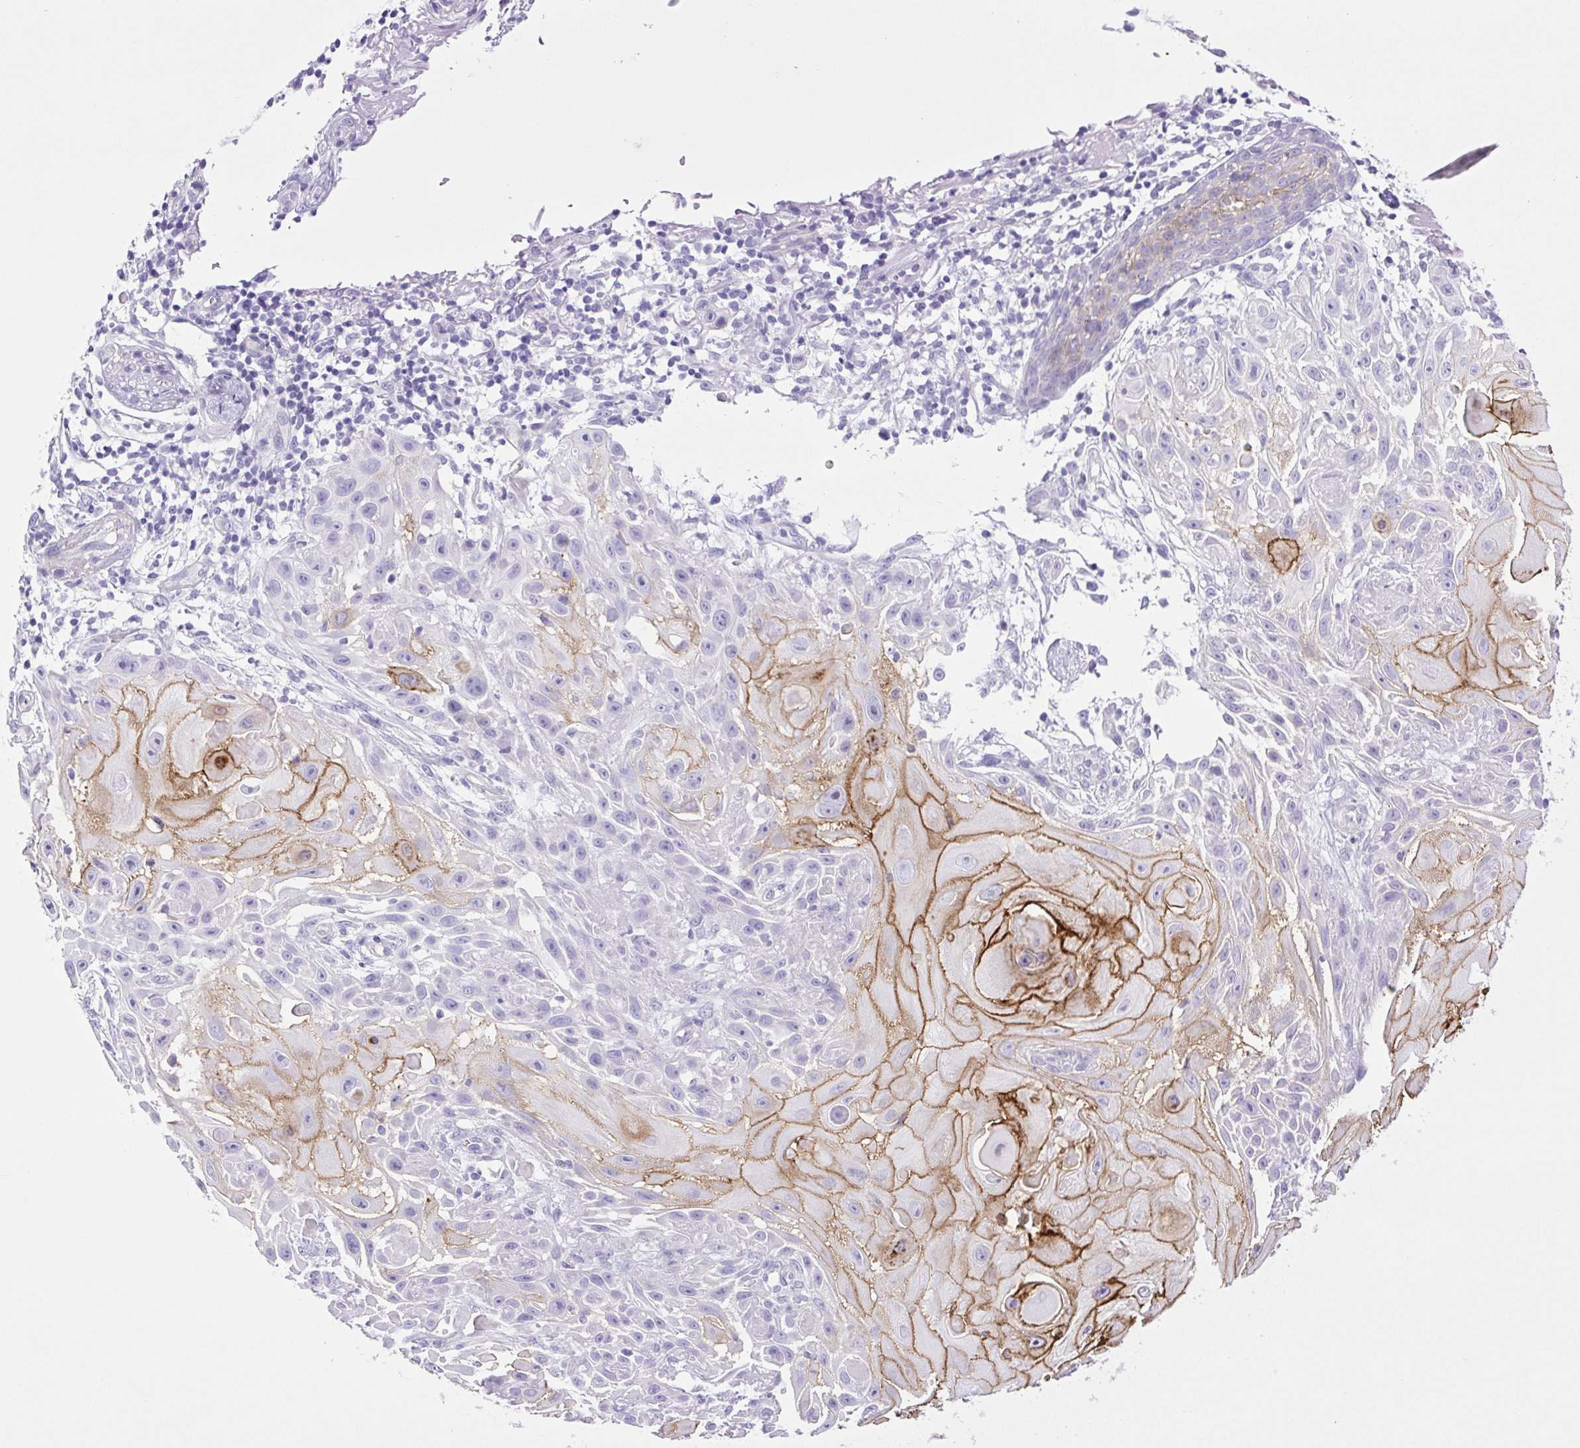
{"staining": {"intensity": "moderate", "quantity": "<25%", "location": "cytoplasmic/membranous"}, "tissue": "skin cancer", "cell_type": "Tumor cells", "image_type": "cancer", "snomed": [{"axis": "morphology", "description": "Squamous cell carcinoma, NOS"}, {"axis": "topography", "description": "Skin"}], "caption": "Tumor cells exhibit low levels of moderate cytoplasmic/membranous expression in about <25% of cells in human skin cancer (squamous cell carcinoma). The protein of interest is stained brown, and the nuclei are stained in blue (DAB (3,3'-diaminobenzidine) IHC with brightfield microscopy, high magnification).", "gene": "CDSN", "patient": {"sex": "female", "age": 91}}